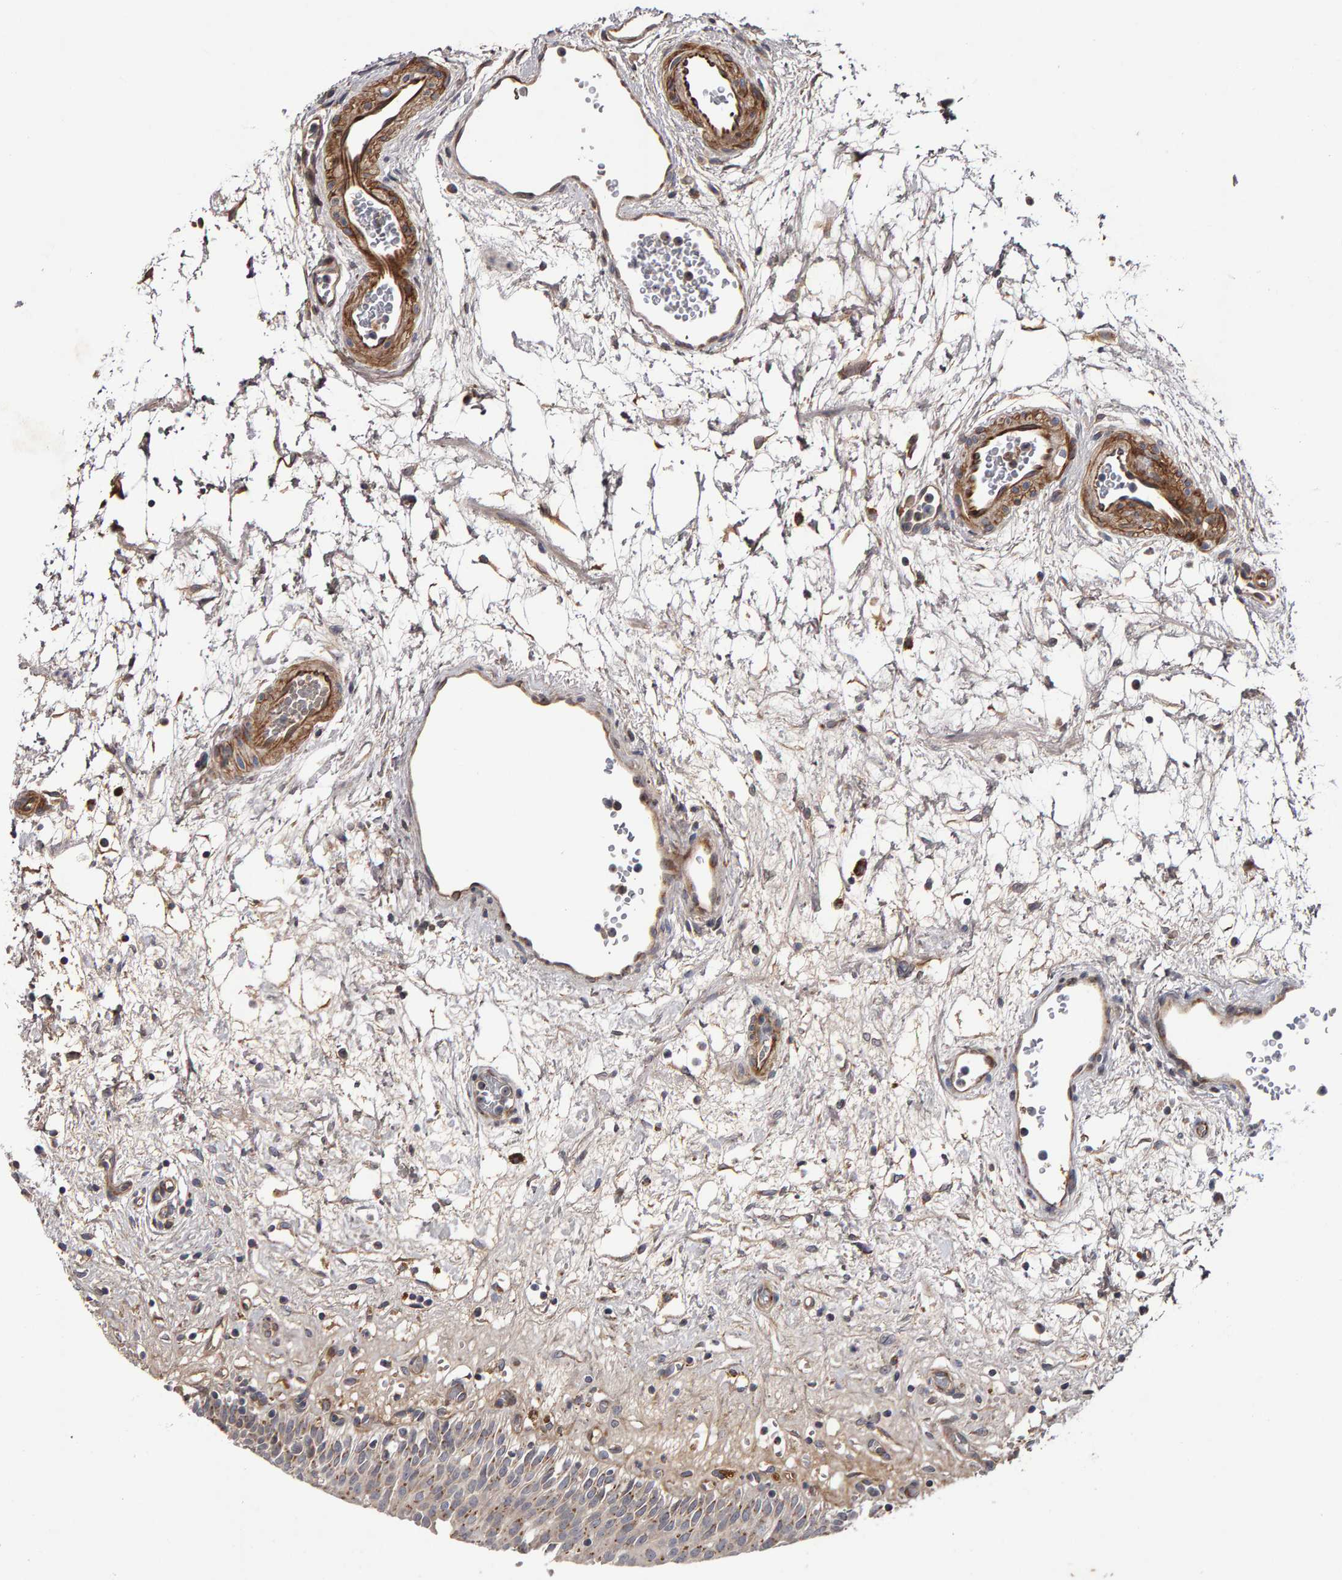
{"staining": {"intensity": "moderate", "quantity": ">75%", "location": "cytoplasmic/membranous"}, "tissue": "urinary bladder", "cell_type": "Urothelial cells", "image_type": "normal", "snomed": [{"axis": "morphology", "description": "Urothelial carcinoma, High grade"}, {"axis": "topography", "description": "Urinary bladder"}], "caption": "Urinary bladder stained with DAB immunohistochemistry (IHC) shows medium levels of moderate cytoplasmic/membranous positivity in approximately >75% of urothelial cells. The staining was performed using DAB (3,3'-diaminobenzidine) to visualize the protein expression in brown, while the nuclei were stained in blue with hematoxylin (Magnification: 20x).", "gene": "CANT1", "patient": {"sex": "male", "age": 46}}